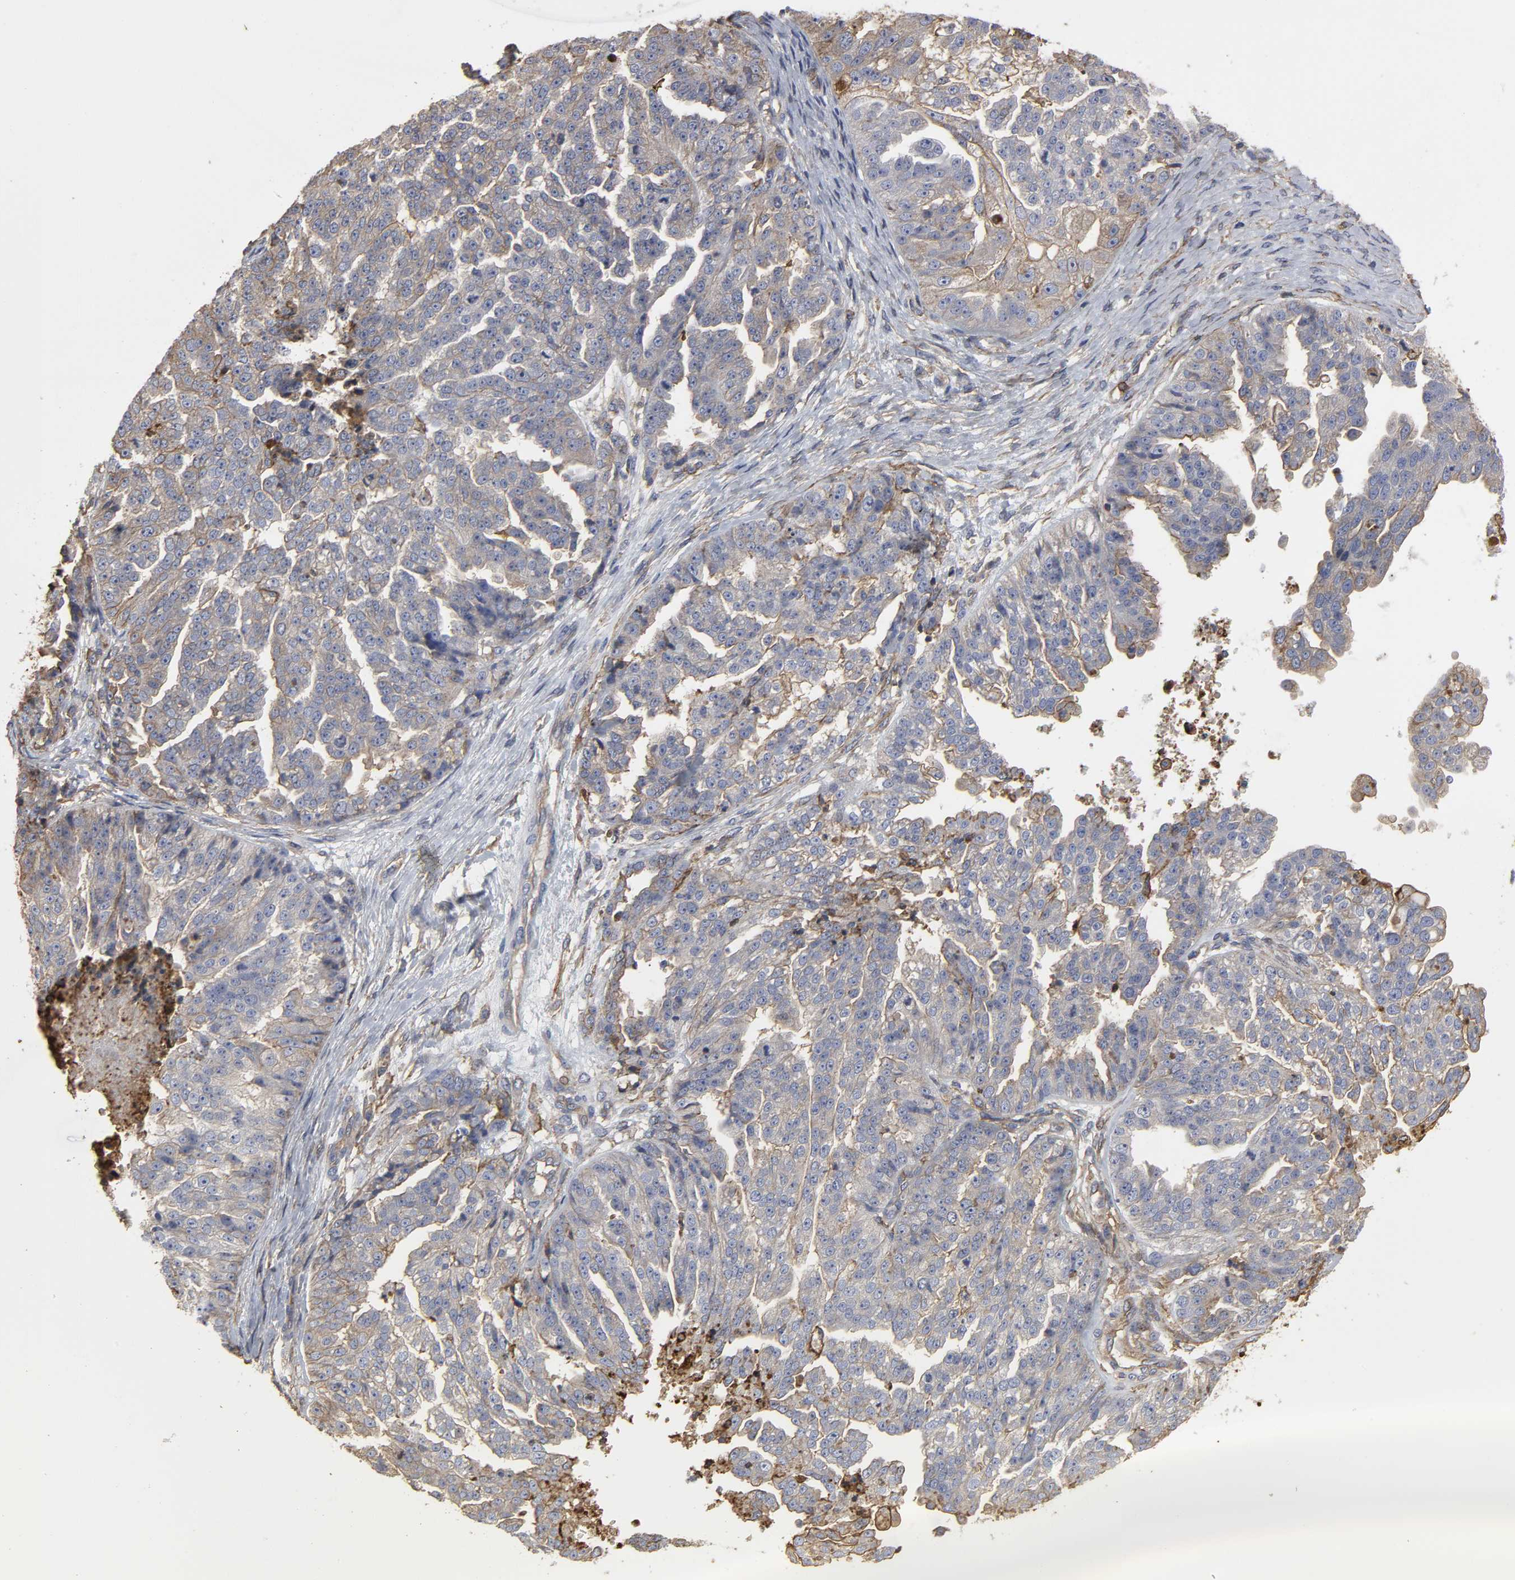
{"staining": {"intensity": "moderate", "quantity": ">75%", "location": "cytoplasmic/membranous"}, "tissue": "ovarian cancer", "cell_type": "Tumor cells", "image_type": "cancer", "snomed": [{"axis": "morphology", "description": "Cystadenocarcinoma, serous, NOS"}, {"axis": "topography", "description": "Ovary"}], "caption": "Ovarian cancer stained with IHC displays moderate cytoplasmic/membranous staining in approximately >75% of tumor cells.", "gene": "ANXA2", "patient": {"sex": "female", "age": 58}}